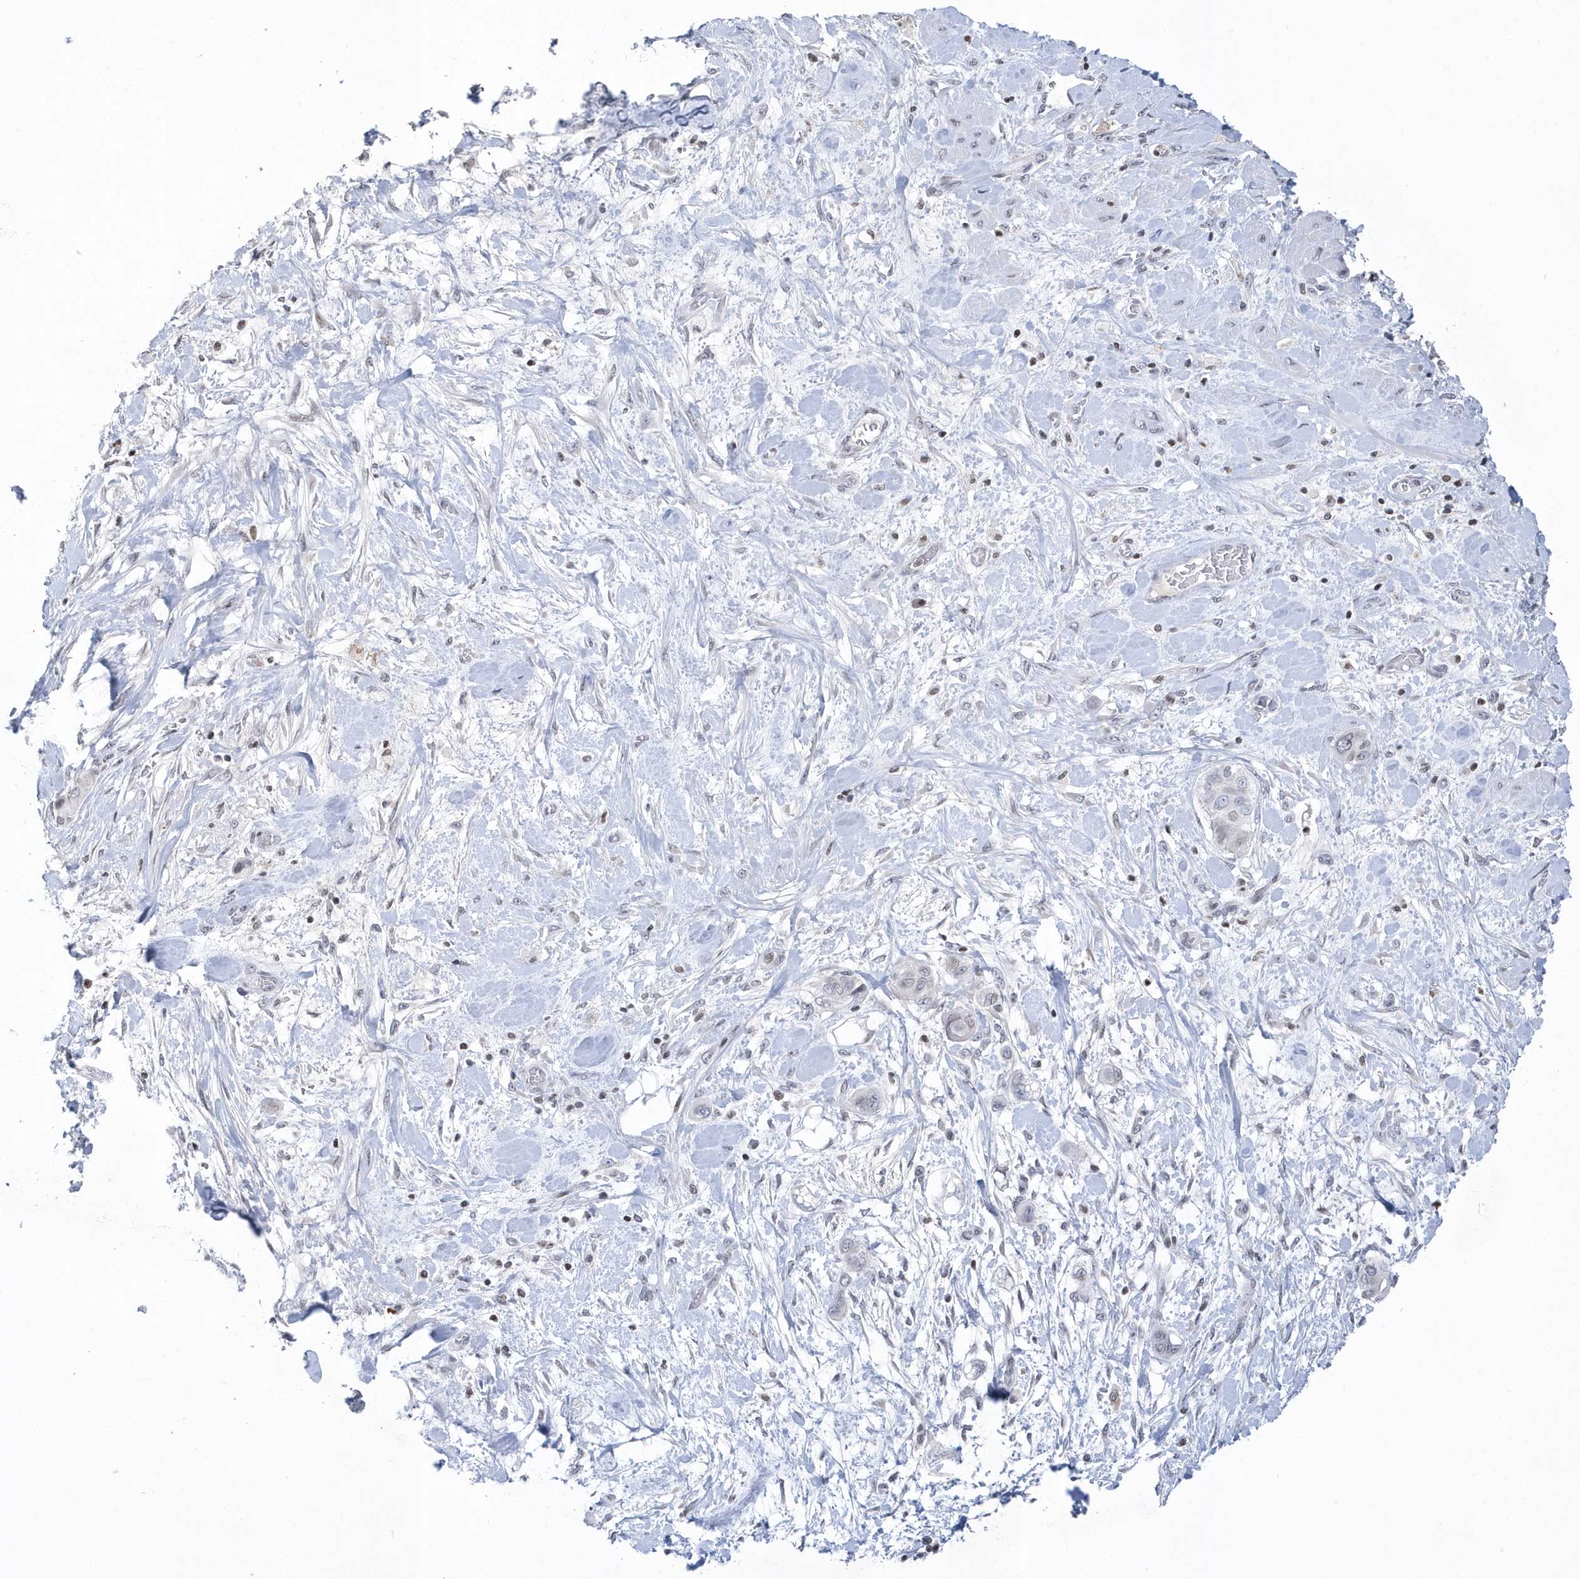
{"staining": {"intensity": "negative", "quantity": "none", "location": "none"}, "tissue": "pancreatic cancer", "cell_type": "Tumor cells", "image_type": "cancer", "snomed": [{"axis": "morphology", "description": "Adenocarcinoma, NOS"}, {"axis": "topography", "description": "Pancreas"}], "caption": "IHC histopathology image of neoplastic tissue: human pancreatic adenocarcinoma stained with DAB (3,3'-diaminobenzidine) exhibits no significant protein positivity in tumor cells.", "gene": "VWA5B2", "patient": {"sex": "male", "age": 68}}